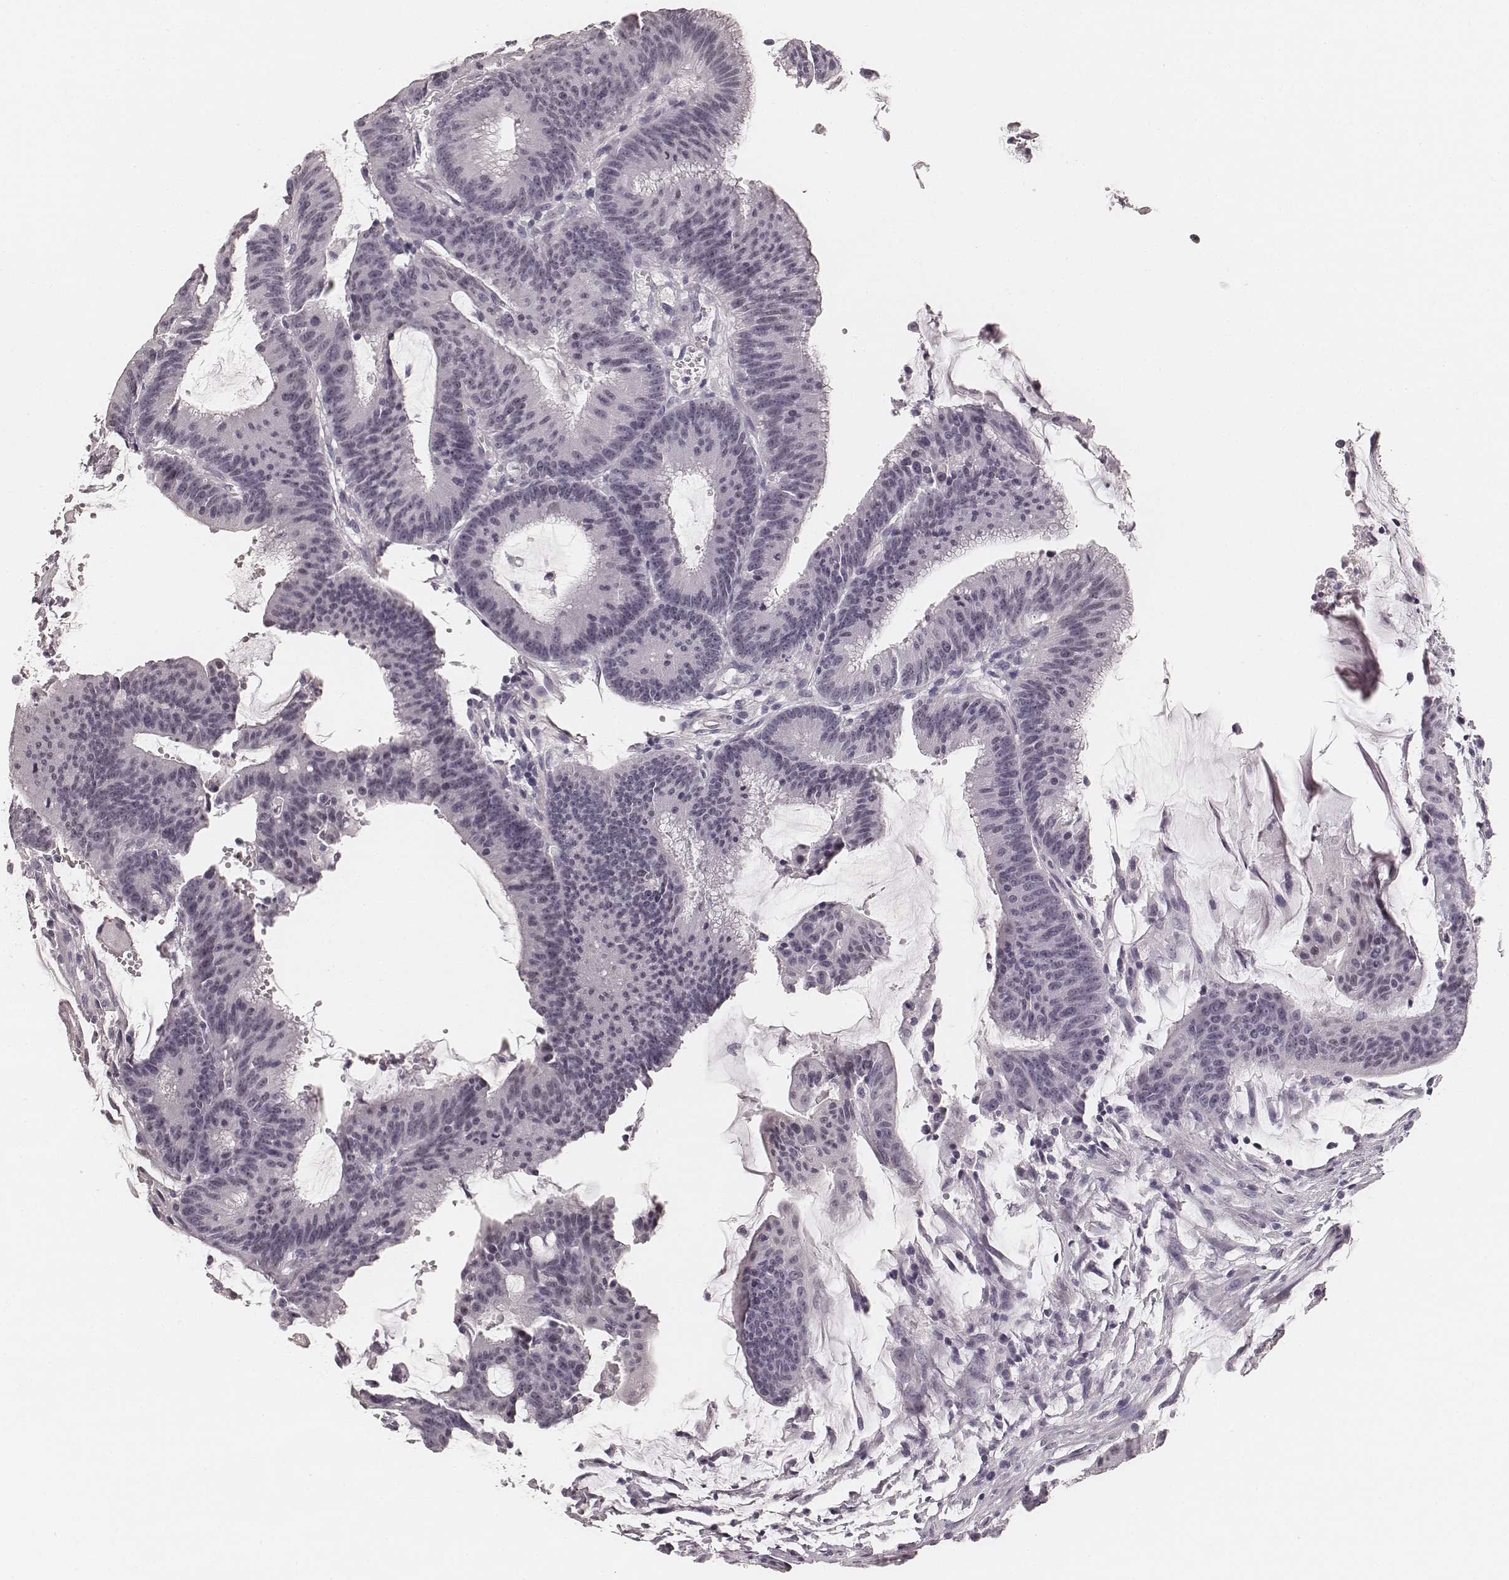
{"staining": {"intensity": "negative", "quantity": "none", "location": "none"}, "tissue": "colorectal cancer", "cell_type": "Tumor cells", "image_type": "cancer", "snomed": [{"axis": "morphology", "description": "Adenocarcinoma, NOS"}, {"axis": "topography", "description": "Colon"}], "caption": "Immunohistochemistry (IHC) of colorectal cancer (adenocarcinoma) displays no expression in tumor cells.", "gene": "HNF4G", "patient": {"sex": "female", "age": 78}}